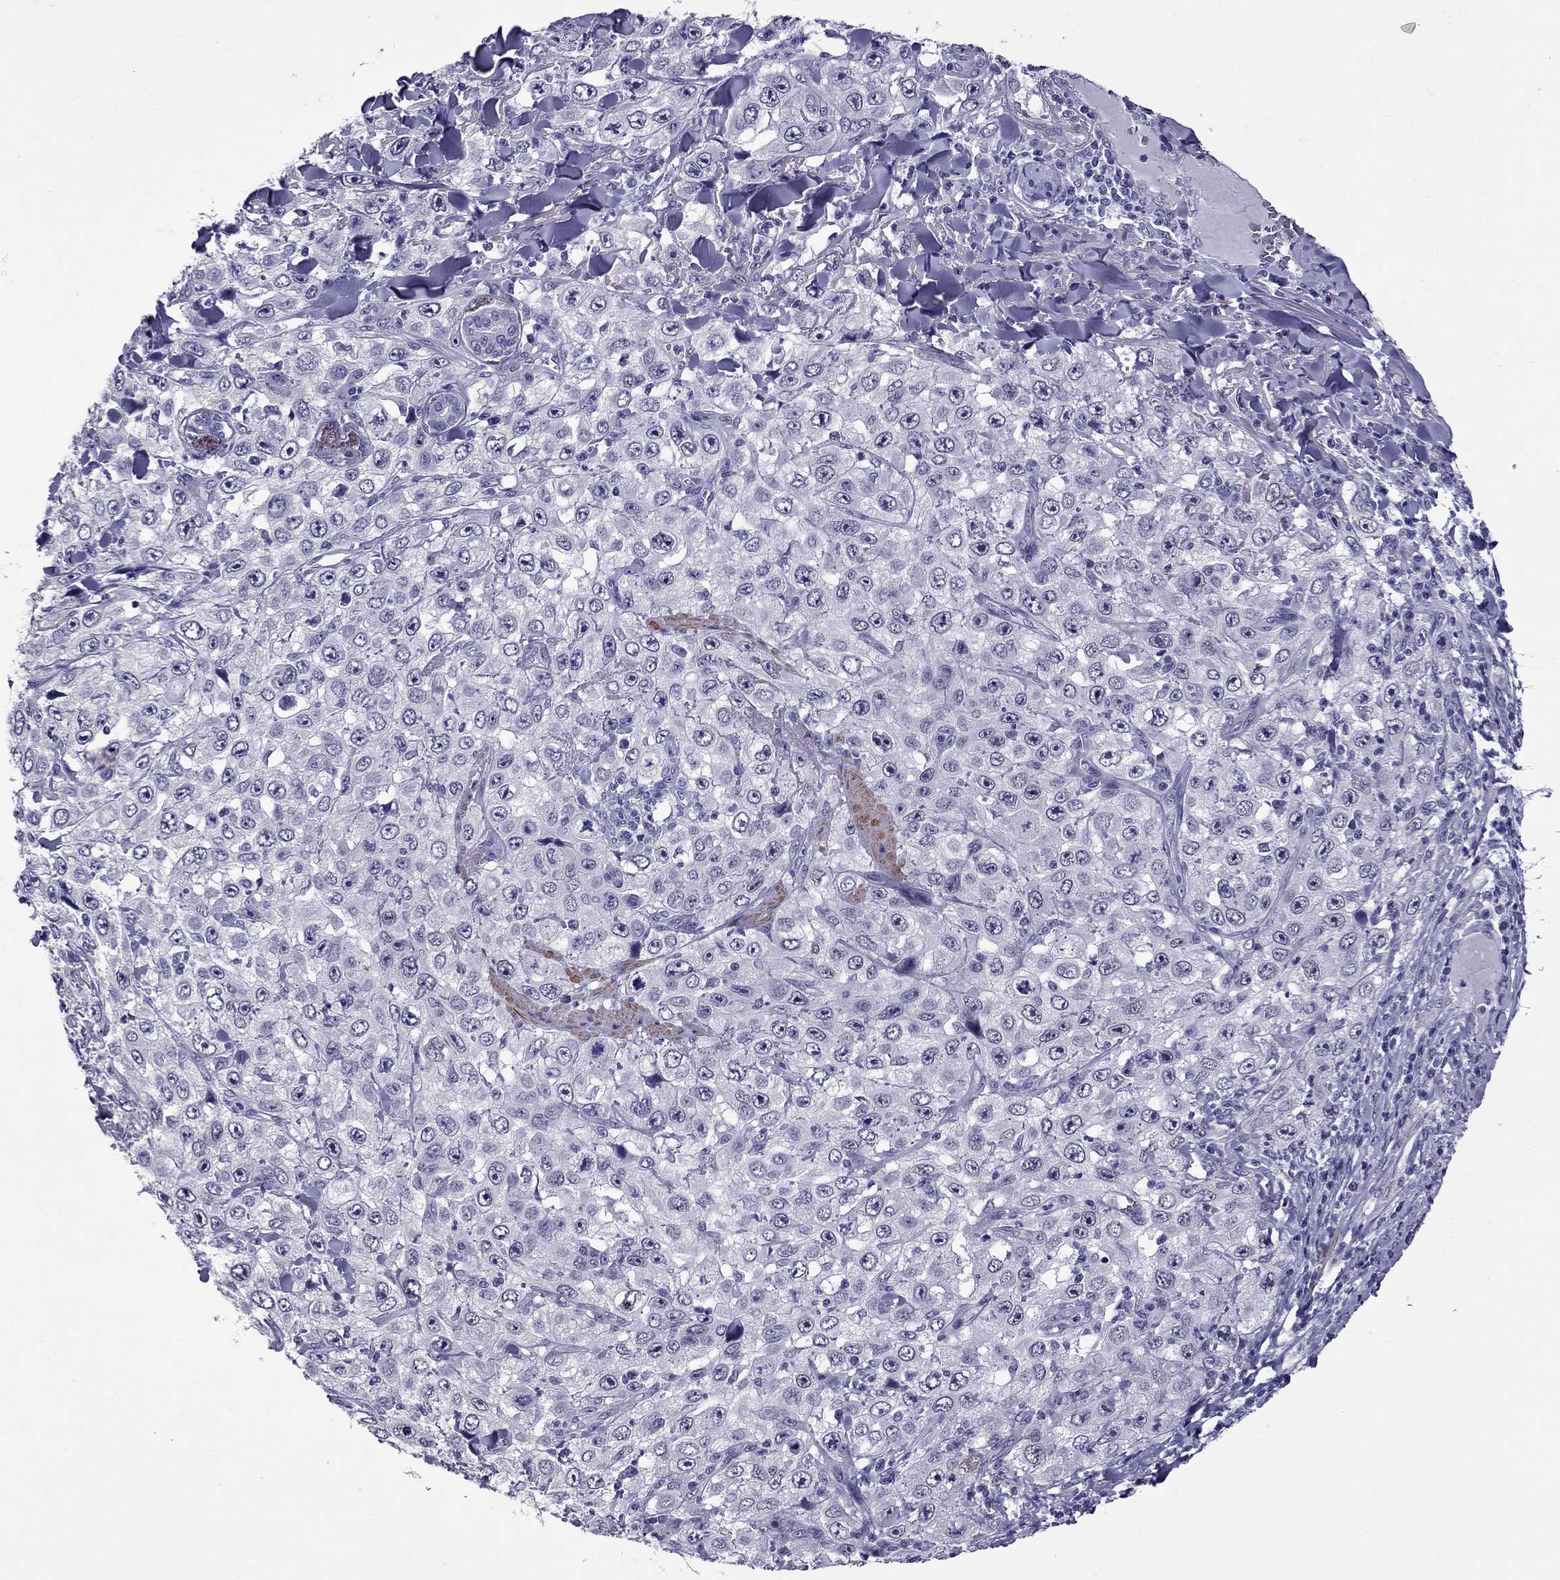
{"staining": {"intensity": "negative", "quantity": "none", "location": "none"}, "tissue": "skin cancer", "cell_type": "Tumor cells", "image_type": "cancer", "snomed": [{"axis": "morphology", "description": "Squamous cell carcinoma, NOS"}, {"axis": "topography", "description": "Skin"}], "caption": "Human skin cancer (squamous cell carcinoma) stained for a protein using IHC displays no staining in tumor cells.", "gene": "CHRNA5", "patient": {"sex": "male", "age": 82}}